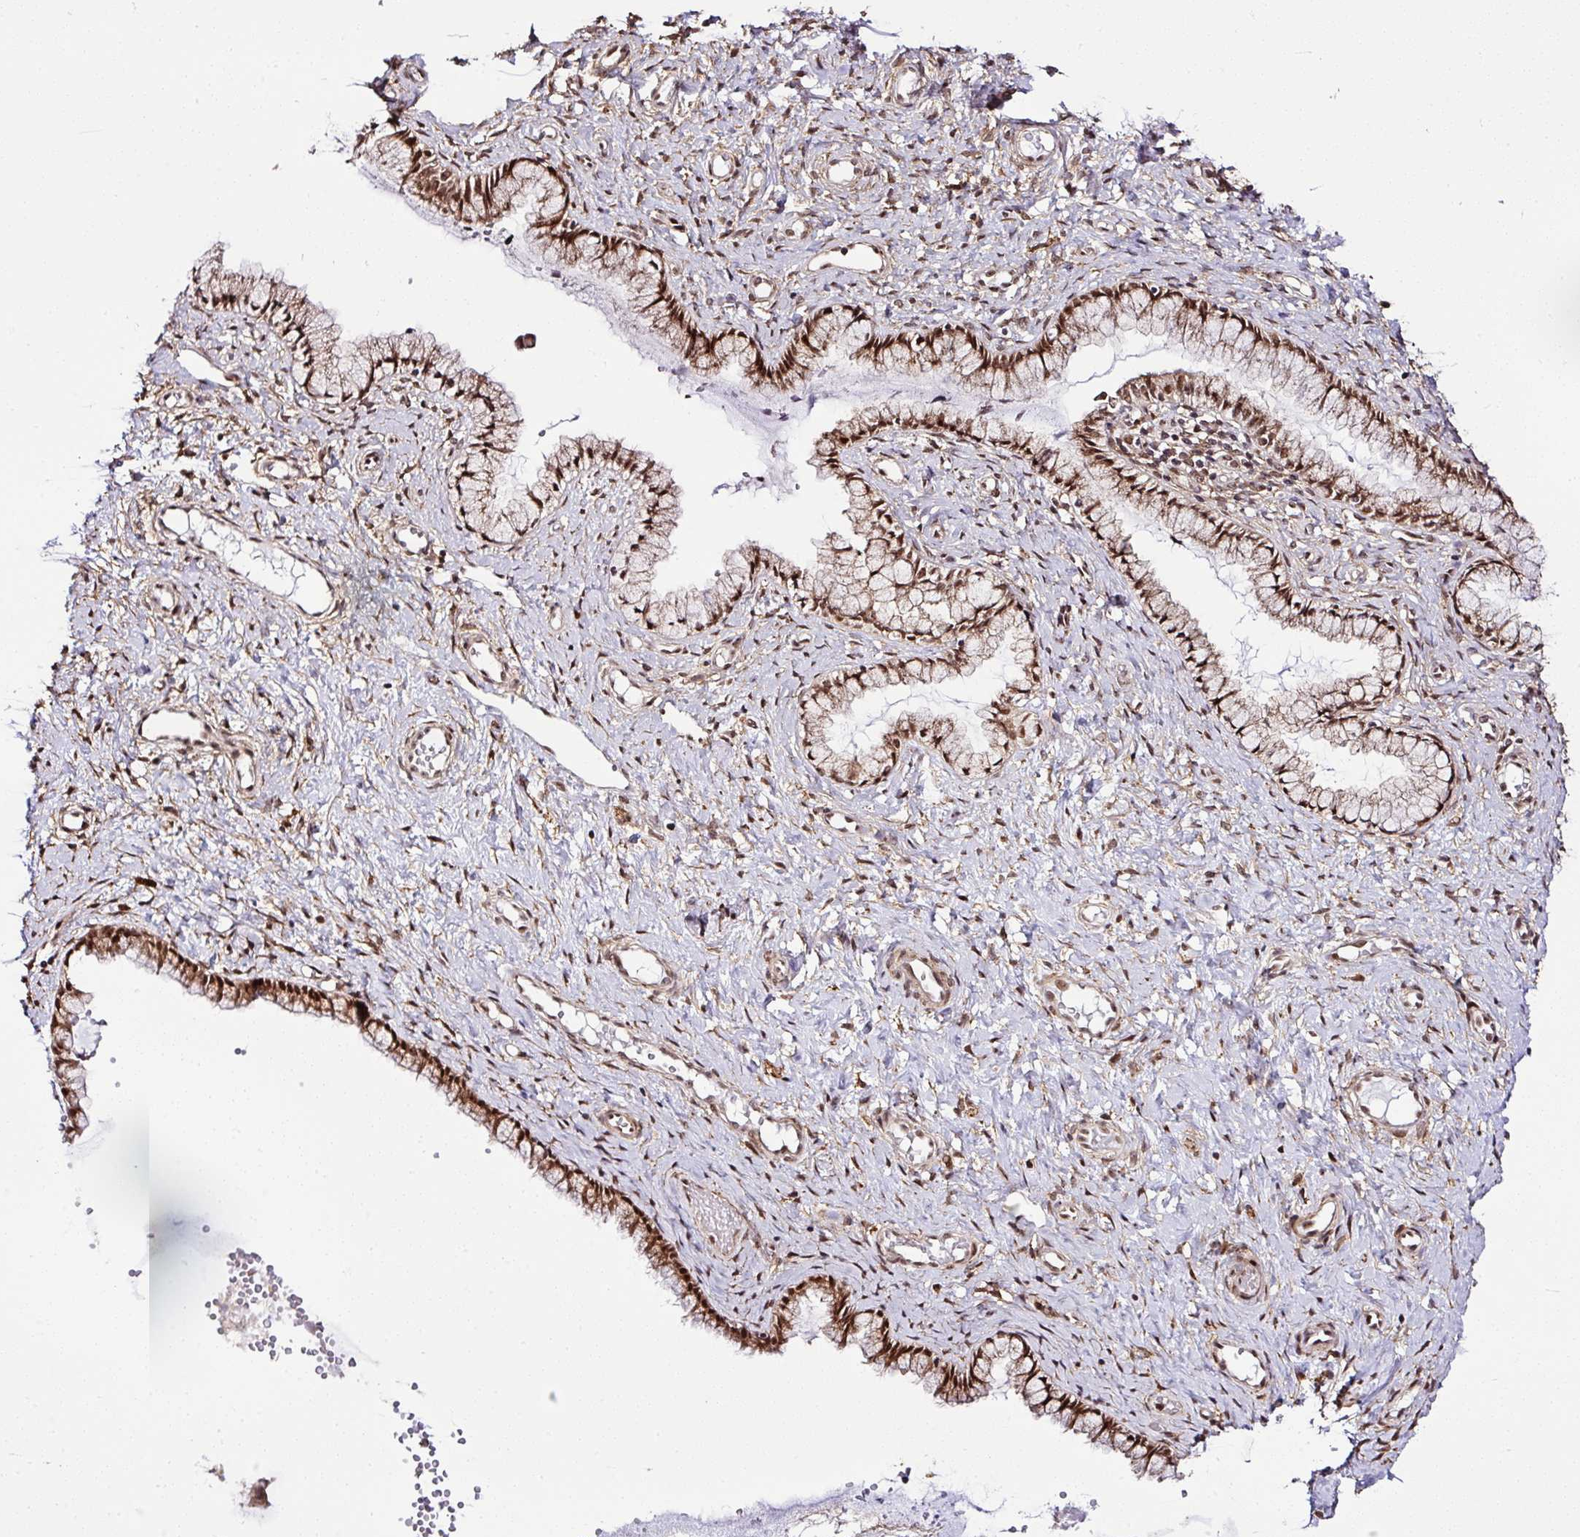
{"staining": {"intensity": "strong", "quantity": ">75%", "location": "nuclear"}, "tissue": "cervix", "cell_type": "Glandular cells", "image_type": "normal", "snomed": [{"axis": "morphology", "description": "Normal tissue, NOS"}, {"axis": "topography", "description": "Cervix"}], "caption": "Brown immunohistochemical staining in unremarkable human cervix reveals strong nuclear staining in about >75% of glandular cells. (Brightfield microscopy of DAB IHC at high magnification).", "gene": "FAM153A", "patient": {"sex": "female", "age": 36}}